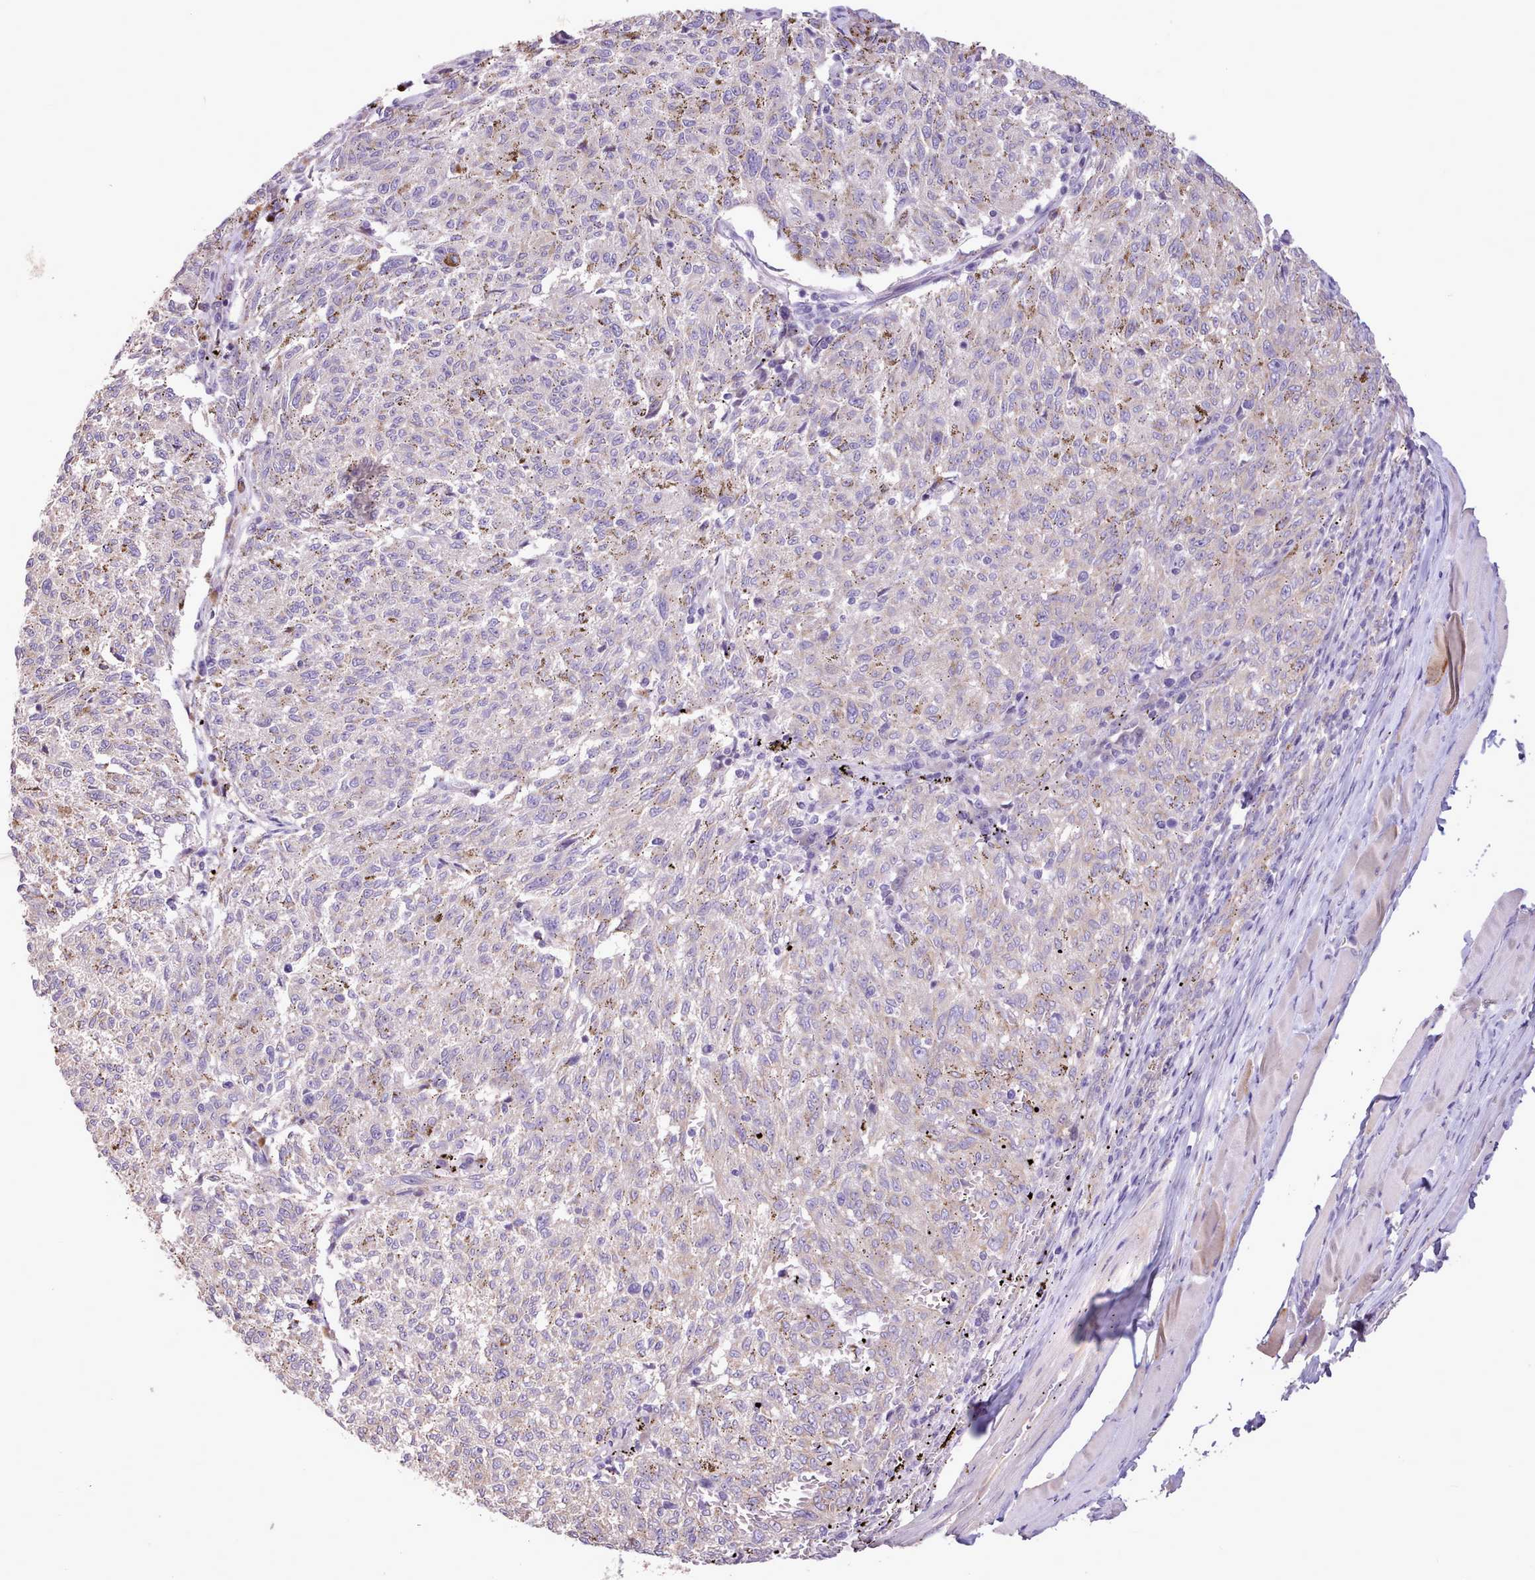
{"staining": {"intensity": "negative", "quantity": "none", "location": "none"}, "tissue": "melanoma", "cell_type": "Tumor cells", "image_type": "cancer", "snomed": [{"axis": "morphology", "description": "Malignant melanoma, NOS"}, {"axis": "topography", "description": "Skin"}], "caption": "Immunohistochemical staining of human melanoma demonstrates no significant staining in tumor cells.", "gene": "ZNF607", "patient": {"sex": "female", "age": 72}}